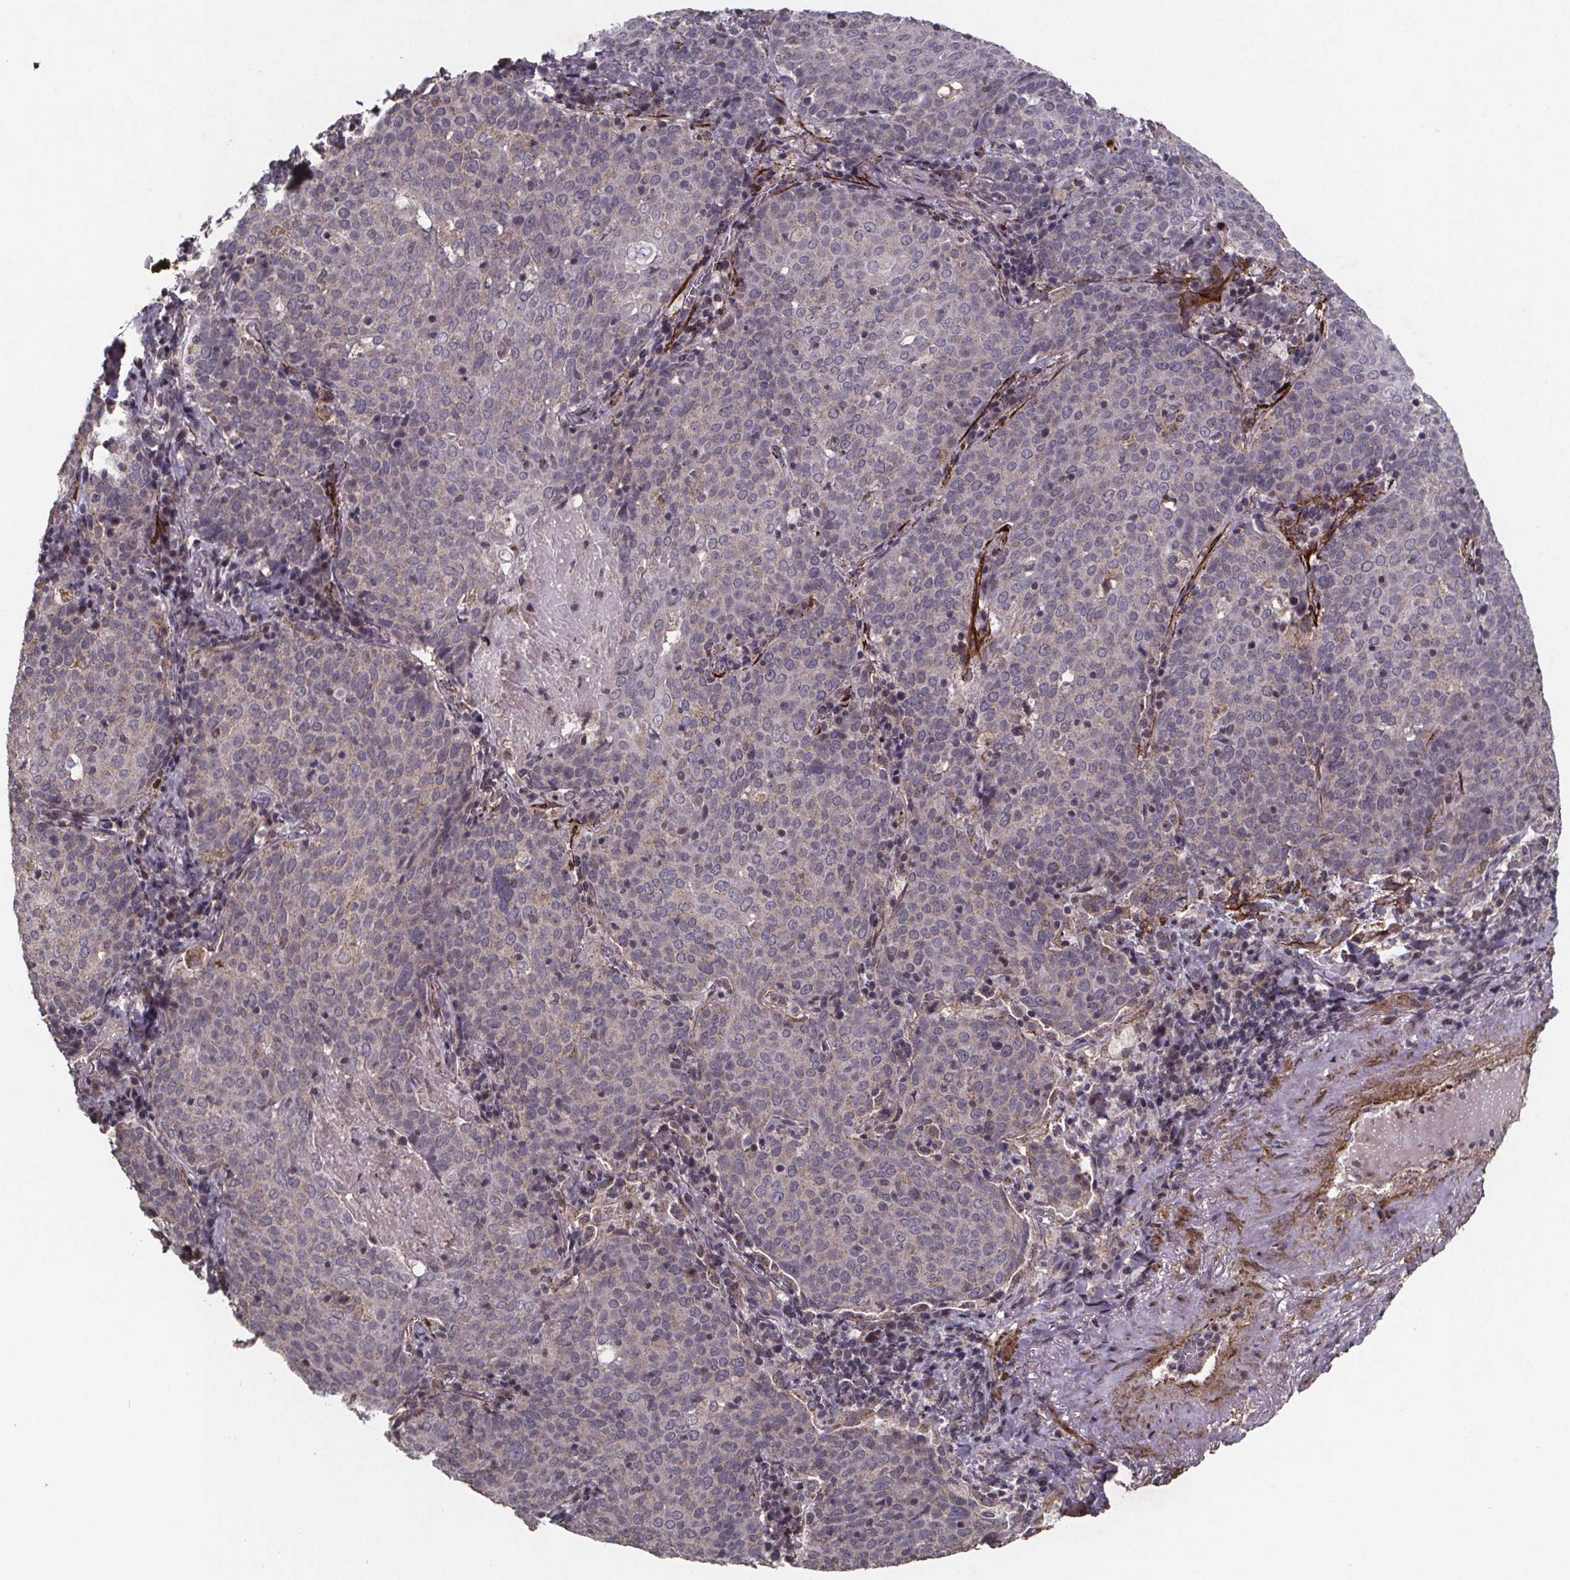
{"staining": {"intensity": "negative", "quantity": "none", "location": "none"}, "tissue": "lung cancer", "cell_type": "Tumor cells", "image_type": "cancer", "snomed": [{"axis": "morphology", "description": "Squamous cell carcinoma, NOS"}, {"axis": "topography", "description": "Lung"}], "caption": "This image is of lung cancer stained with immunohistochemistry (IHC) to label a protein in brown with the nuclei are counter-stained blue. There is no expression in tumor cells. (DAB (3,3'-diaminobenzidine) immunohistochemistry with hematoxylin counter stain).", "gene": "PALLD", "patient": {"sex": "male", "age": 82}}